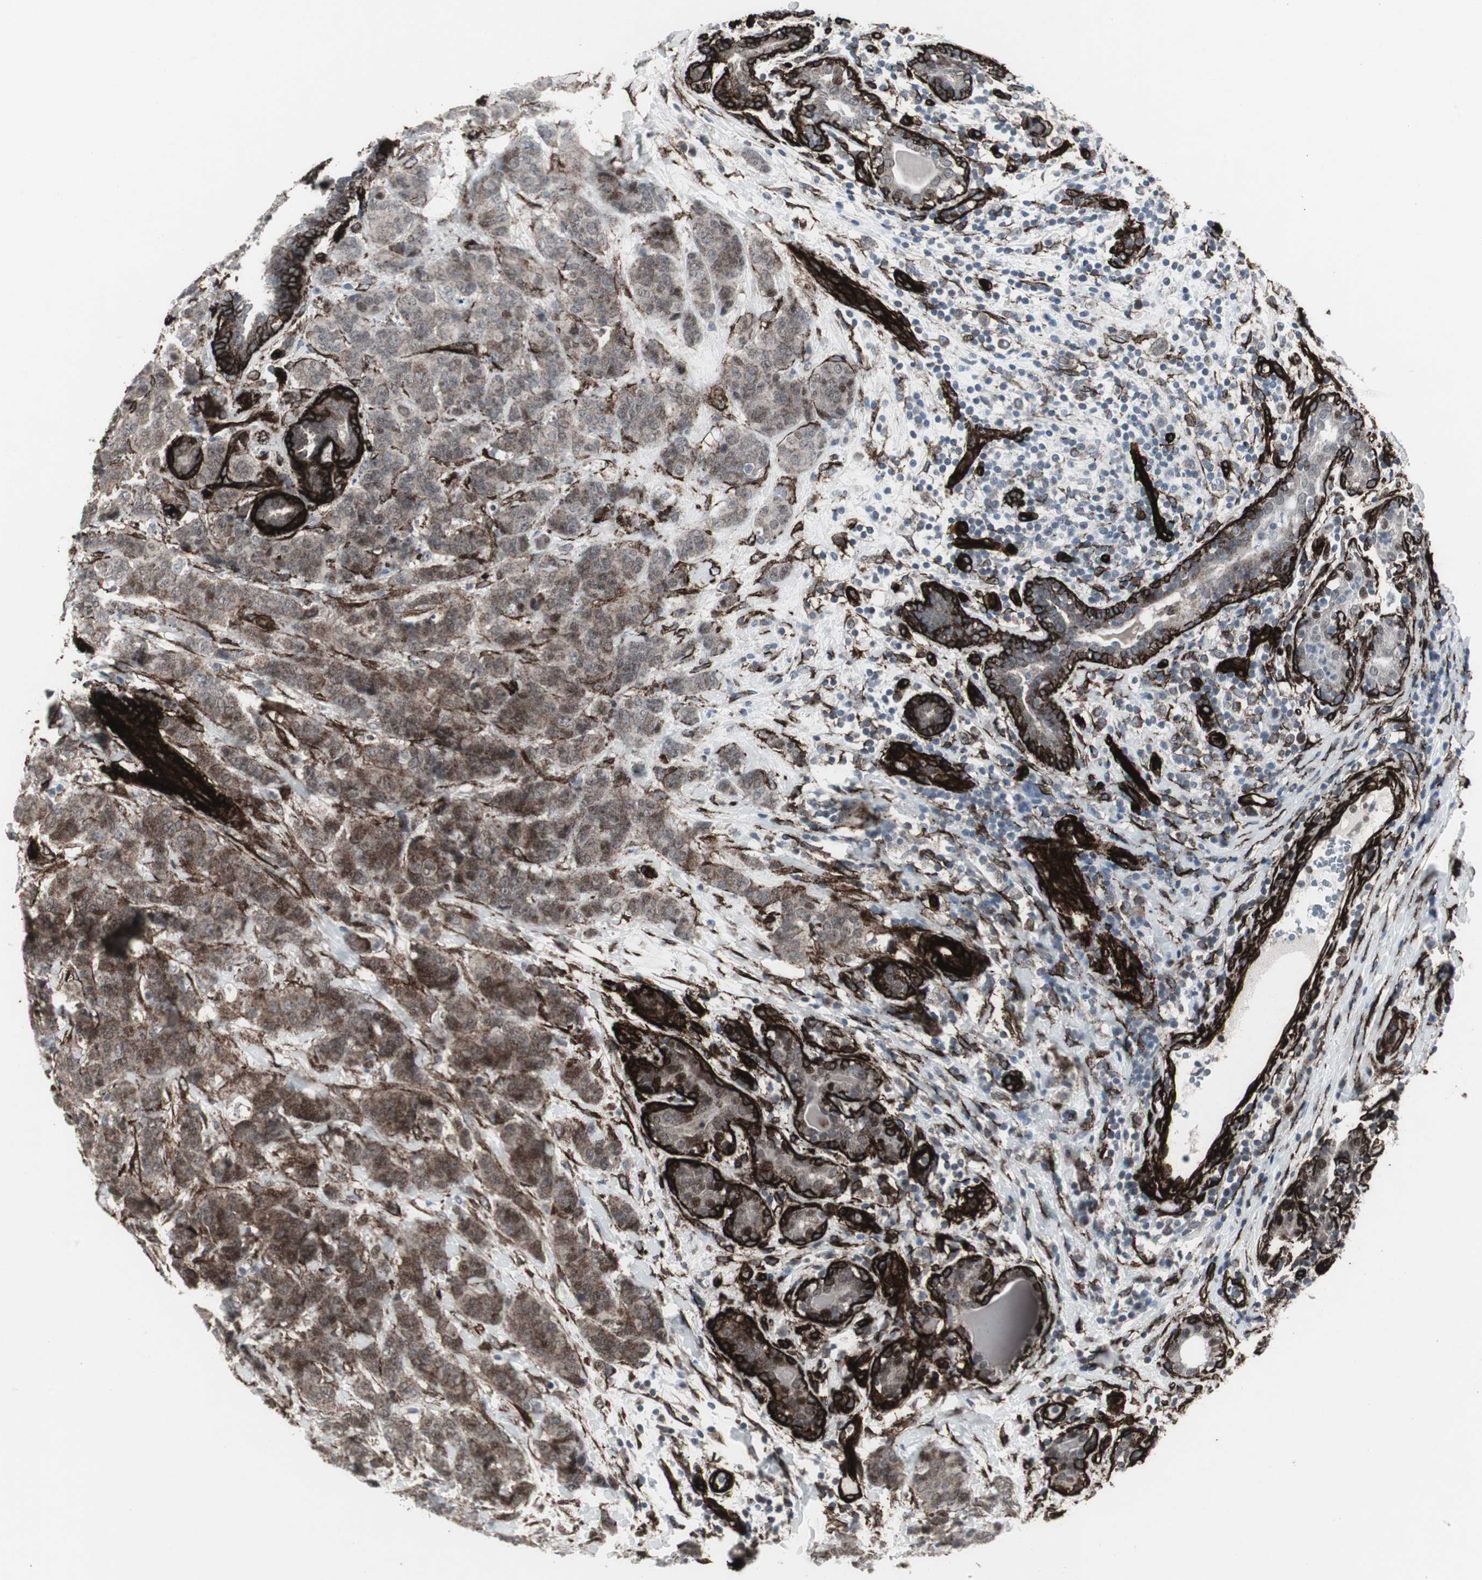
{"staining": {"intensity": "moderate", "quantity": "25%-75%", "location": "cytoplasmic/membranous"}, "tissue": "breast cancer", "cell_type": "Tumor cells", "image_type": "cancer", "snomed": [{"axis": "morphology", "description": "Duct carcinoma"}, {"axis": "topography", "description": "Breast"}], "caption": "This is a photomicrograph of immunohistochemistry staining of breast invasive ductal carcinoma, which shows moderate expression in the cytoplasmic/membranous of tumor cells.", "gene": "PDGFA", "patient": {"sex": "female", "age": 40}}